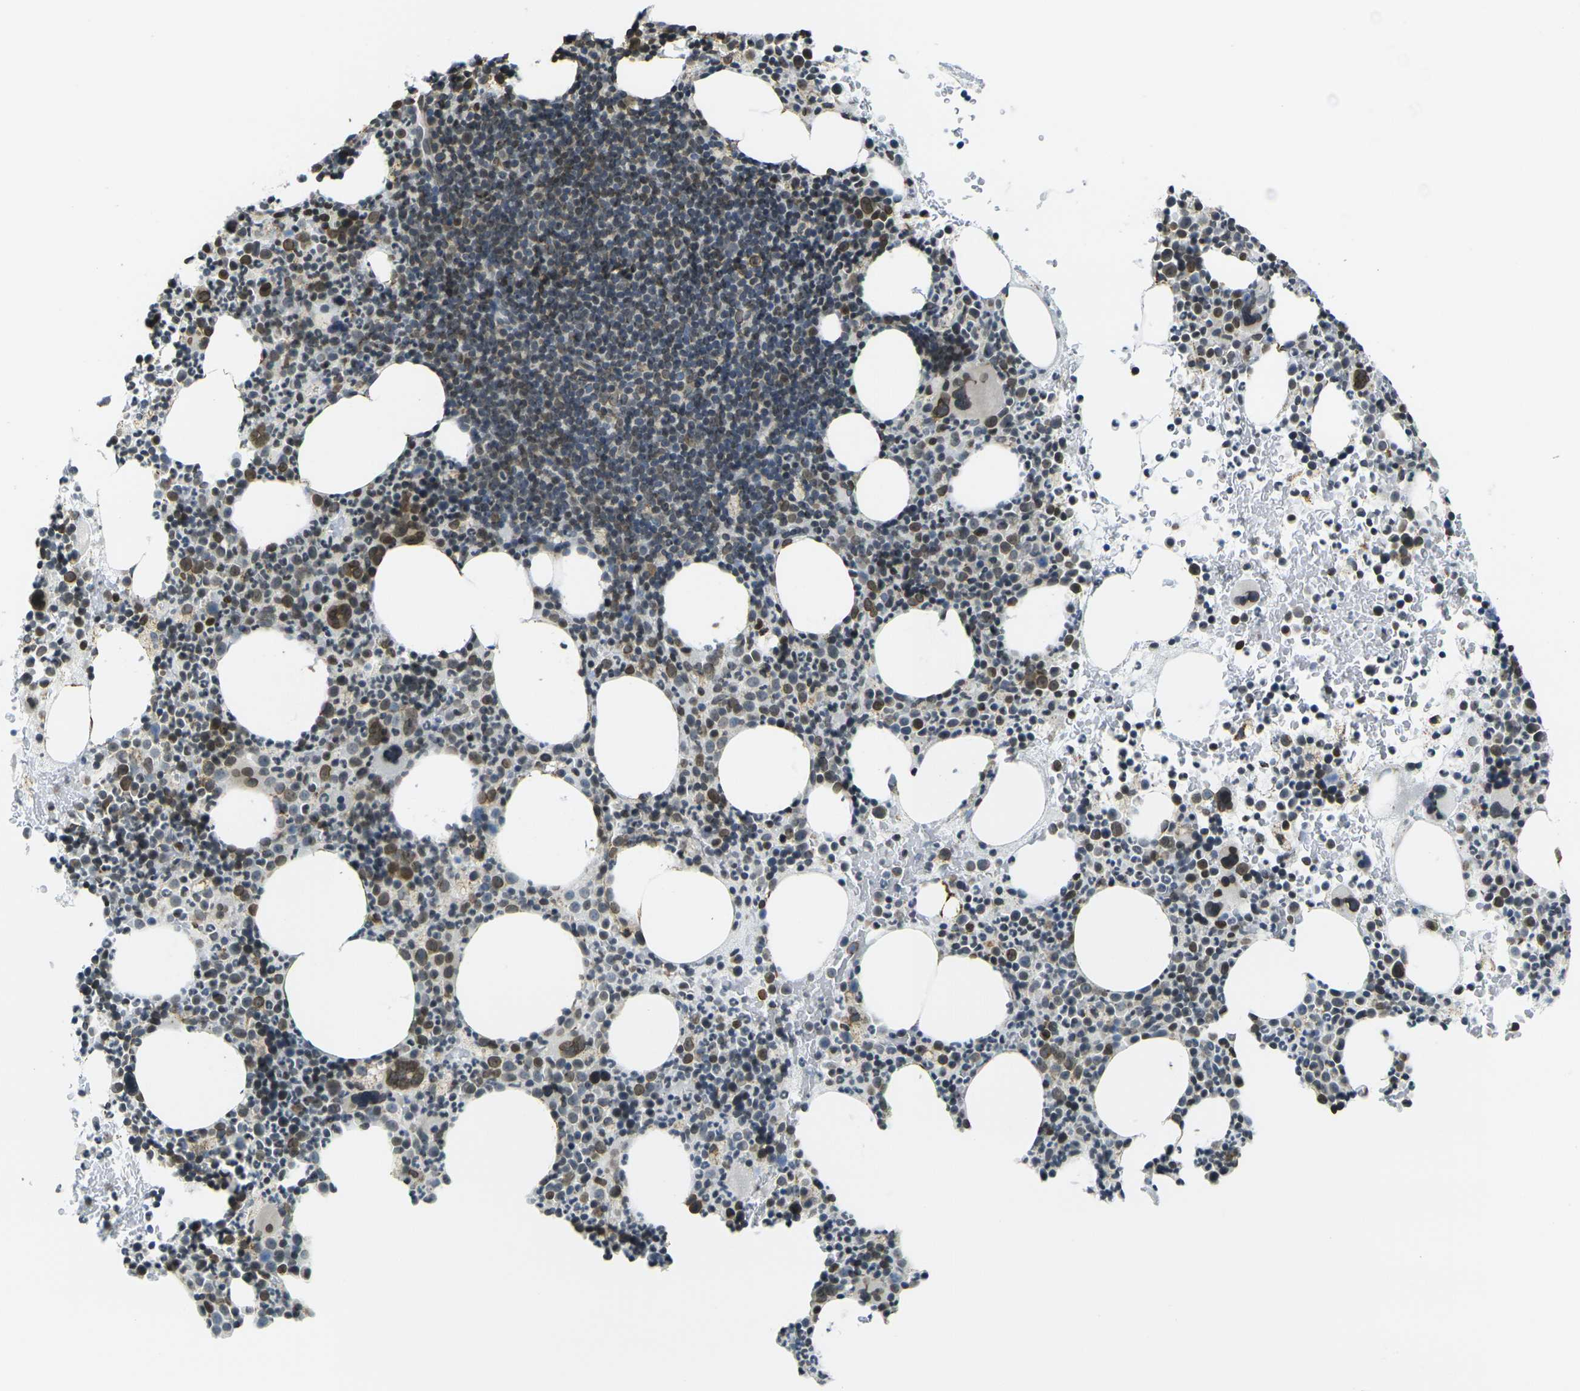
{"staining": {"intensity": "moderate", "quantity": "25%-75%", "location": "cytoplasmic/membranous,nuclear"}, "tissue": "bone marrow", "cell_type": "Hematopoietic cells", "image_type": "normal", "snomed": [{"axis": "morphology", "description": "Normal tissue, NOS"}, {"axis": "morphology", "description": "Inflammation, NOS"}, {"axis": "topography", "description": "Bone marrow"}], "caption": "This photomicrograph shows IHC staining of normal bone marrow, with medium moderate cytoplasmic/membranous,nuclear positivity in about 25%-75% of hematopoietic cells.", "gene": "BRDT", "patient": {"sex": "male", "age": 73}}